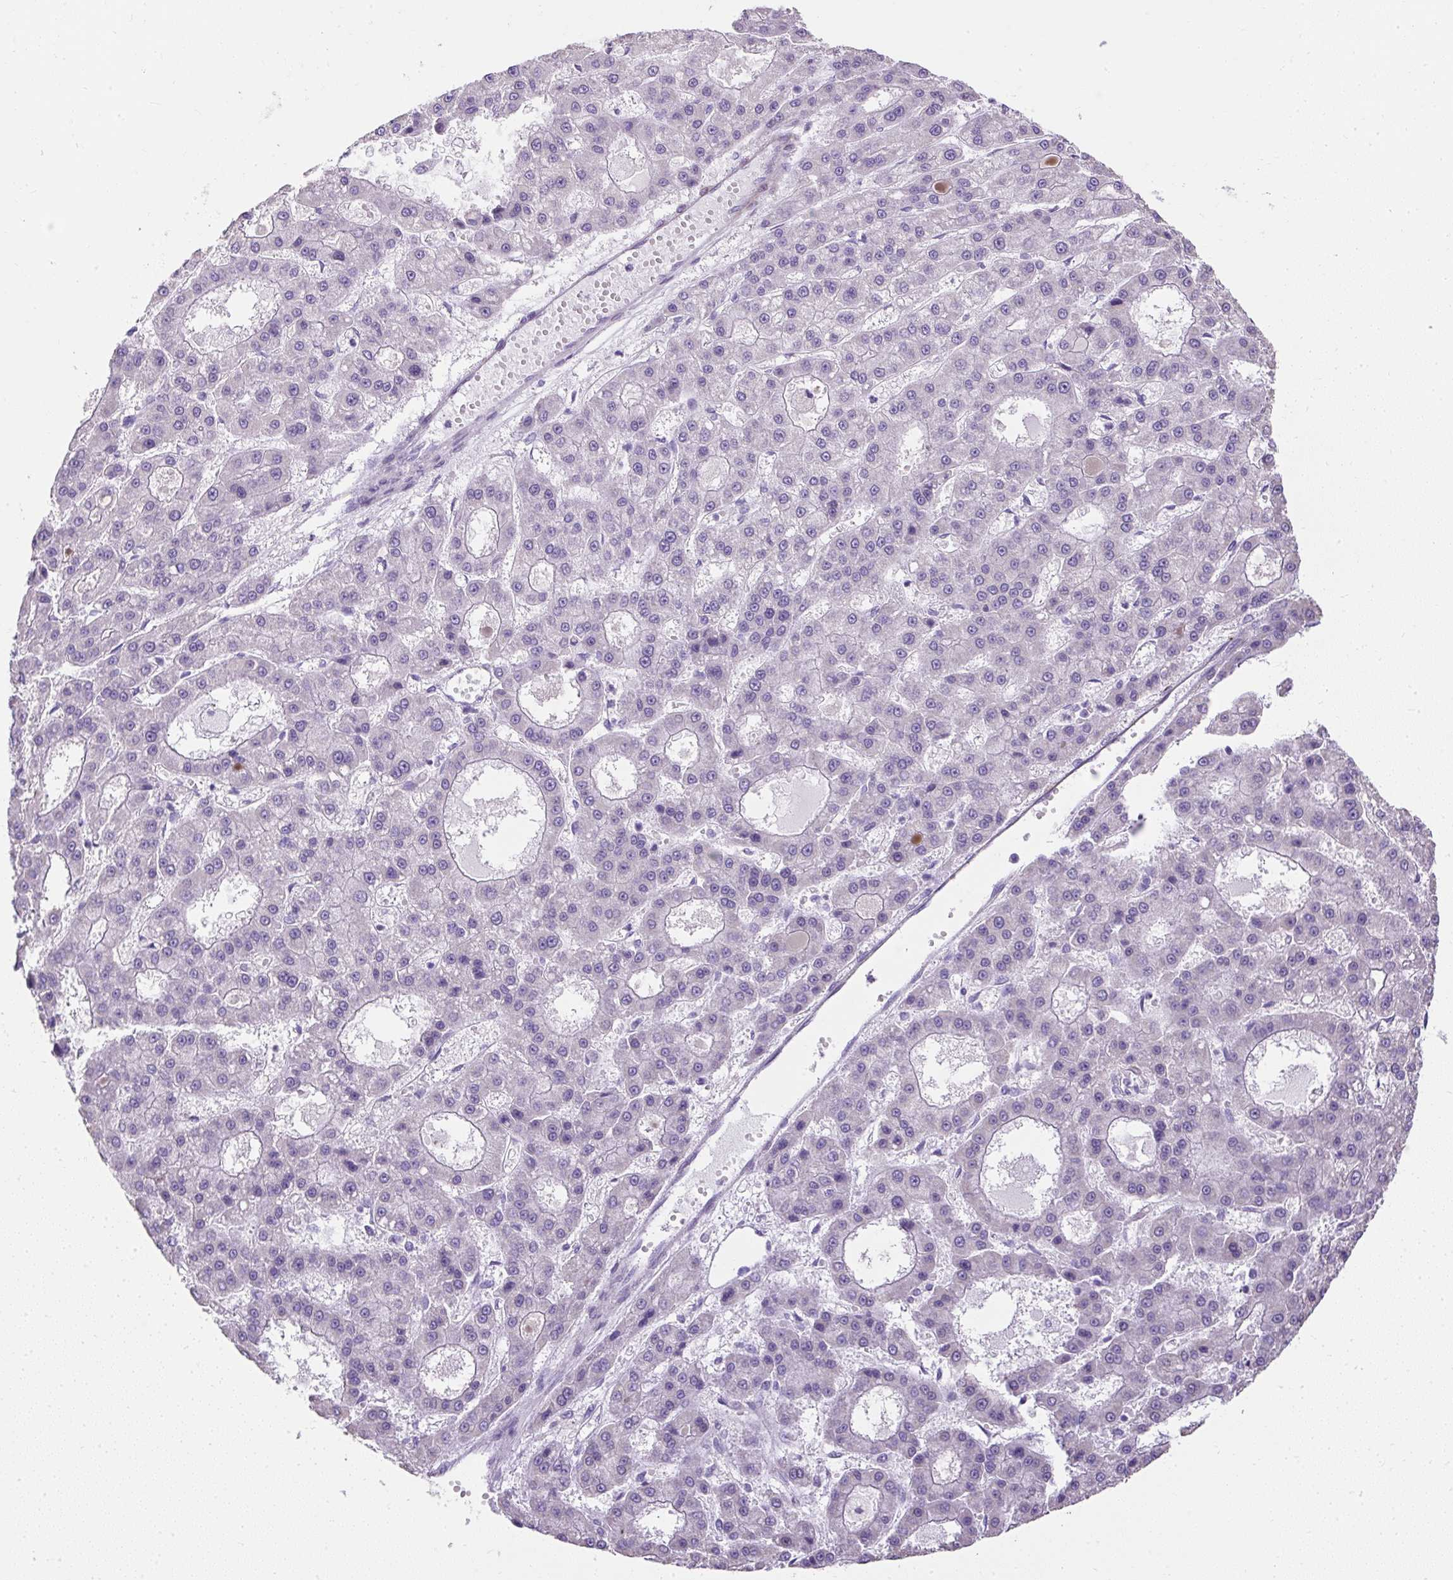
{"staining": {"intensity": "negative", "quantity": "none", "location": "none"}, "tissue": "liver cancer", "cell_type": "Tumor cells", "image_type": "cancer", "snomed": [{"axis": "morphology", "description": "Carcinoma, Hepatocellular, NOS"}, {"axis": "topography", "description": "Liver"}], "caption": "High magnification brightfield microscopy of liver hepatocellular carcinoma stained with DAB (brown) and counterstained with hematoxylin (blue): tumor cells show no significant positivity. (DAB immunohistochemistry visualized using brightfield microscopy, high magnification).", "gene": "C2CD4C", "patient": {"sex": "male", "age": 70}}